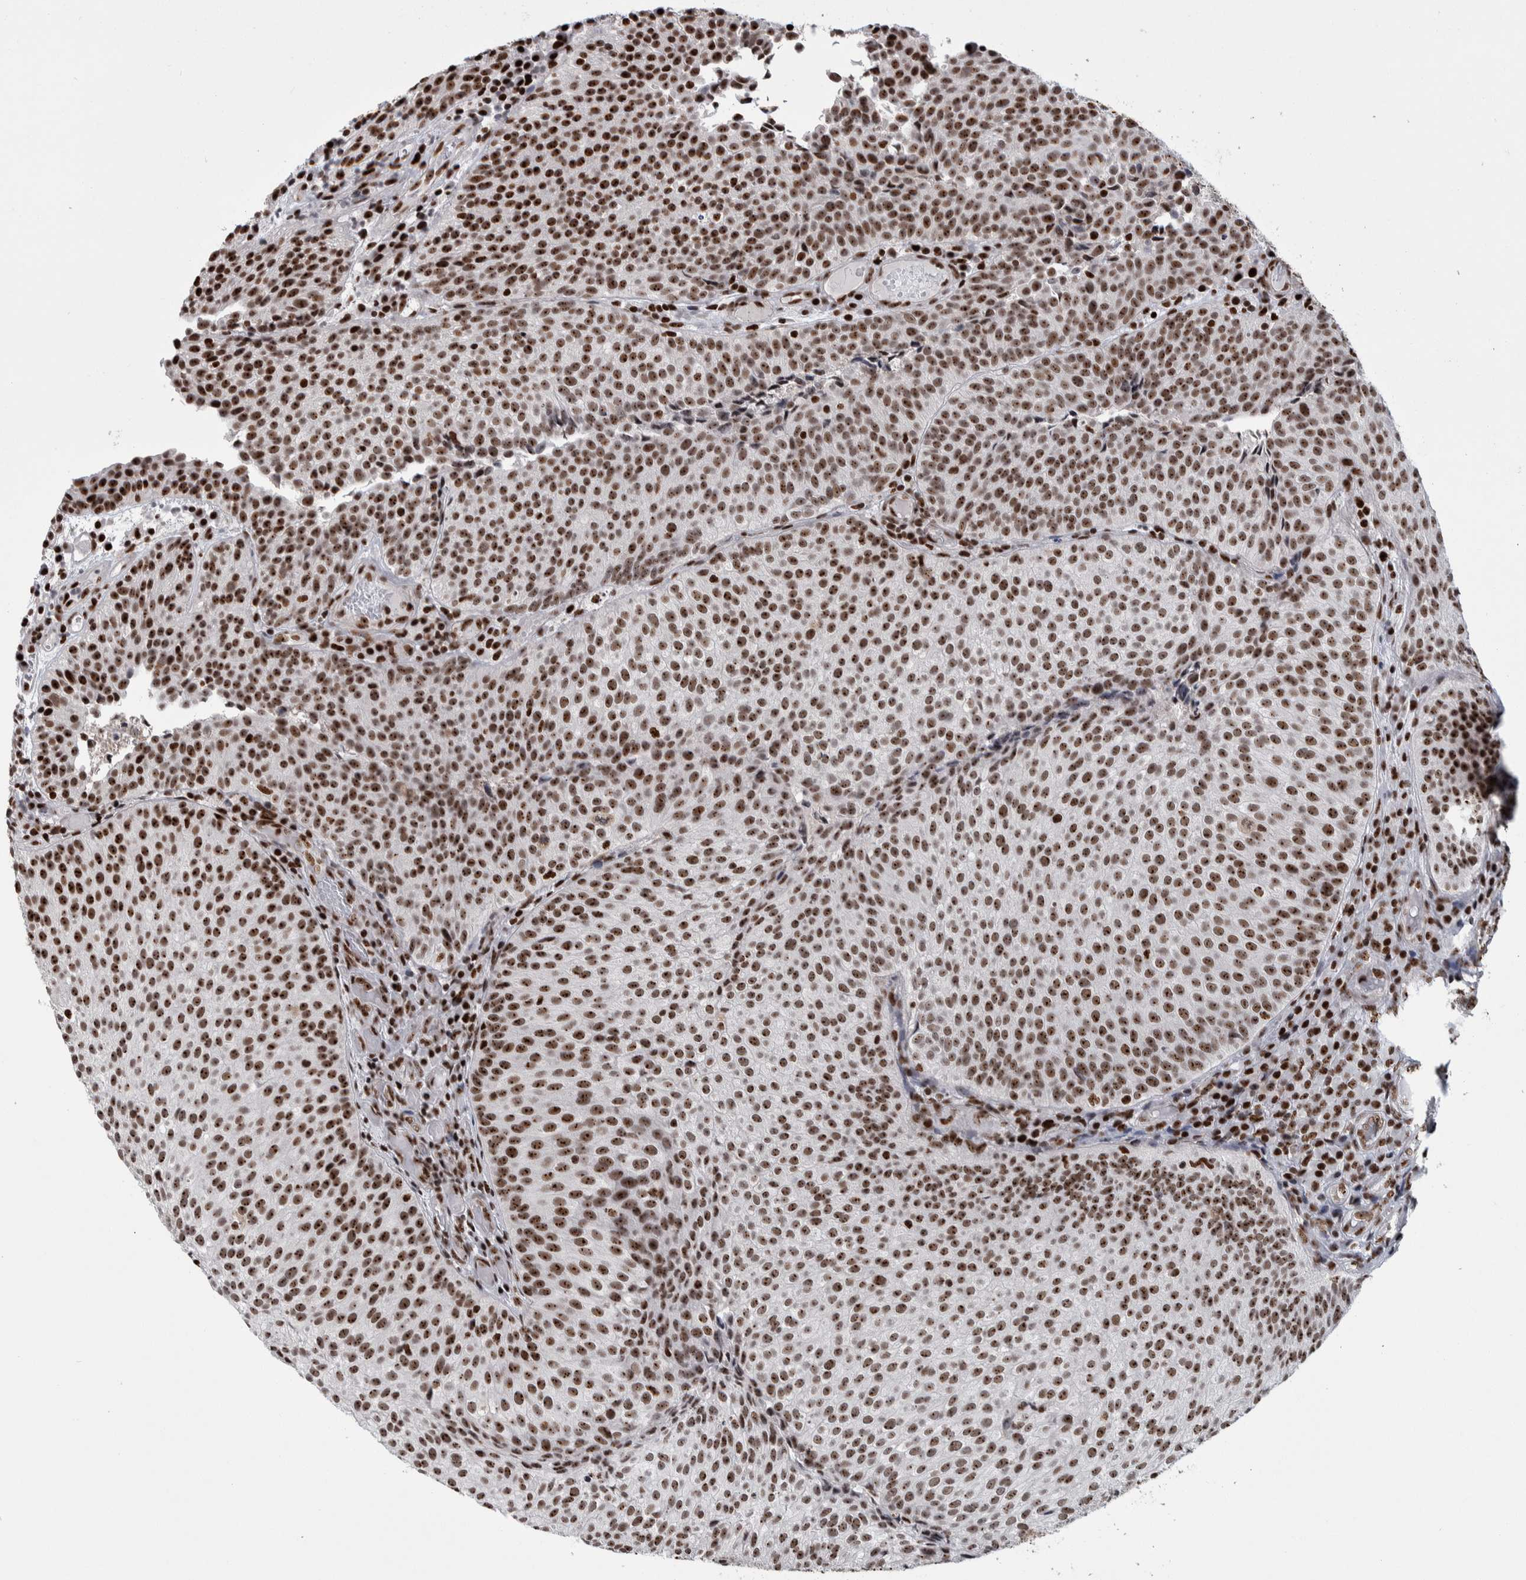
{"staining": {"intensity": "strong", "quantity": ">75%", "location": "nuclear"}, "tissue": "urothelial cancer", "cell_type": "Tumor cells", "image_type": "cancer", "snomed": [{"axis": "morphology", "description": "Urothelial carcinoma, Low grade"}, {"axis": "topography", "description": "Urinary bladder"}], "caption": "A brown stain shows strong nuclear positivity of a protein in human urothelial carcinoma (low-grade) tumor cells.", "gene": "NCL", "patient": {"sex": "male", "age": 86}}